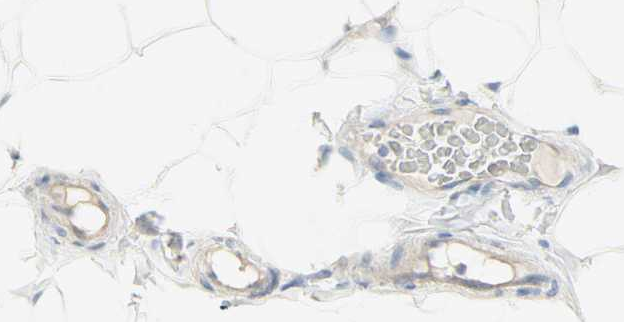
{"staining": {"intensity": "negative", "quantity": "none", "location": "none"}, "tissue": "adipose tissue", "cell_type": "Adipocytes", "image_type": "normal", "snomed": [{"axis": "morphology", "description": "Normal tissue, NOS"}, {"axis": "topography", "description": "Soft tissue"}], "caption": "Immunohistochemistry image of benign adipose tissue stained for a protein (brown), which exhibits no expression in adipocytes.", "gene": "SULT1C2", "patient": {"sex": "male", "age": 26}}